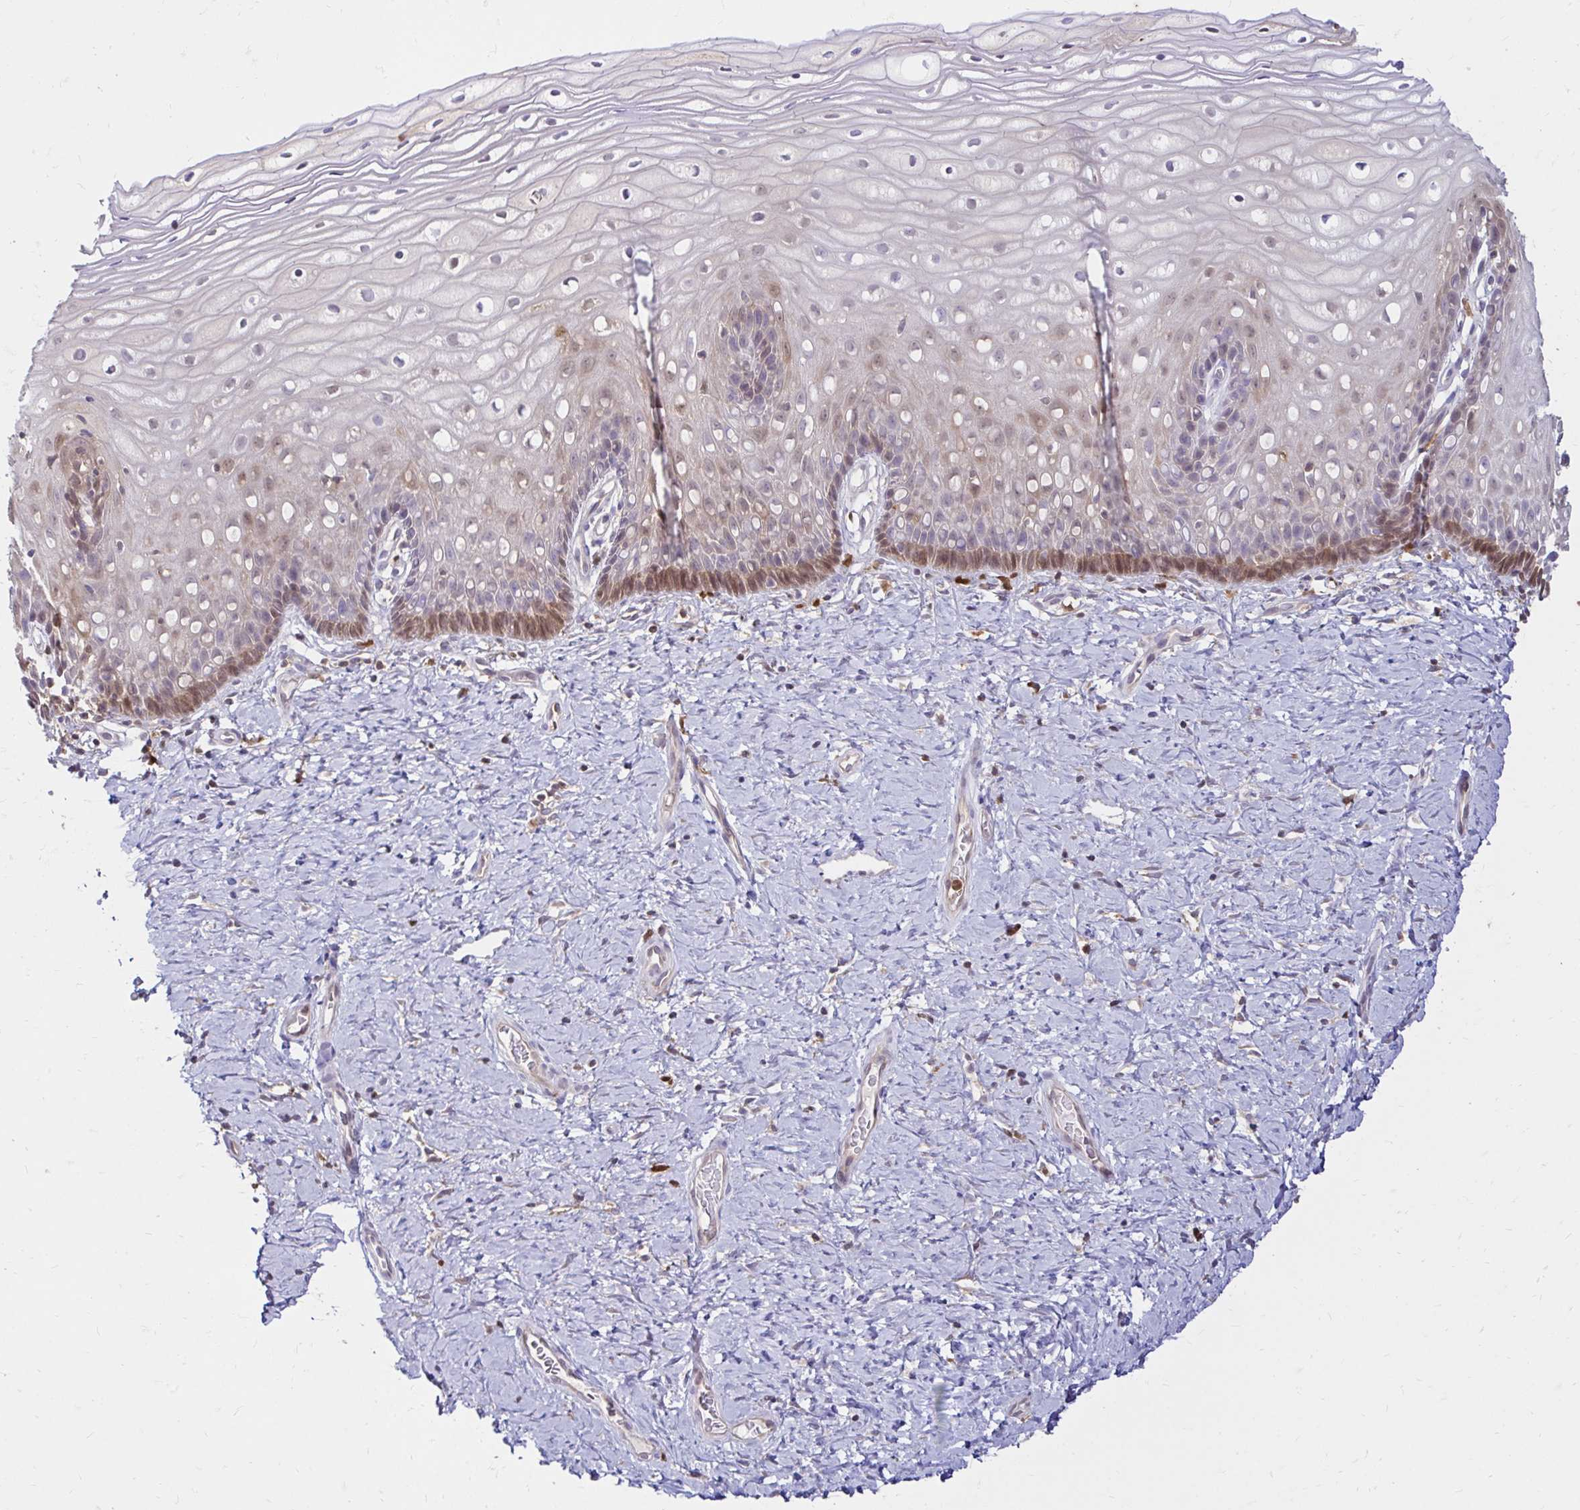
{"staining": {"intensity": "weak", "quantity": "25%-75%", "location": "cytoplasmic/membranous"}, "tissue": "cervix", "cell_type": "Glandular cells", "image_type": "normal", "snomed": [{"axis": "morphology", "description": "Normal tissue, NOS"}, {"axis": "topography", "description": "Cervix"}], "caption": "Cervix stained for a protein reveals weak cytoplasmic/membranous positivity in glandular cells. The protein is stained brown, and the nuclei are stained in blue (DAB IHC with brightfield microscopy, high magnification).", "gene": "PYCARD", "patient": {"sex": "female", "age": 37}}